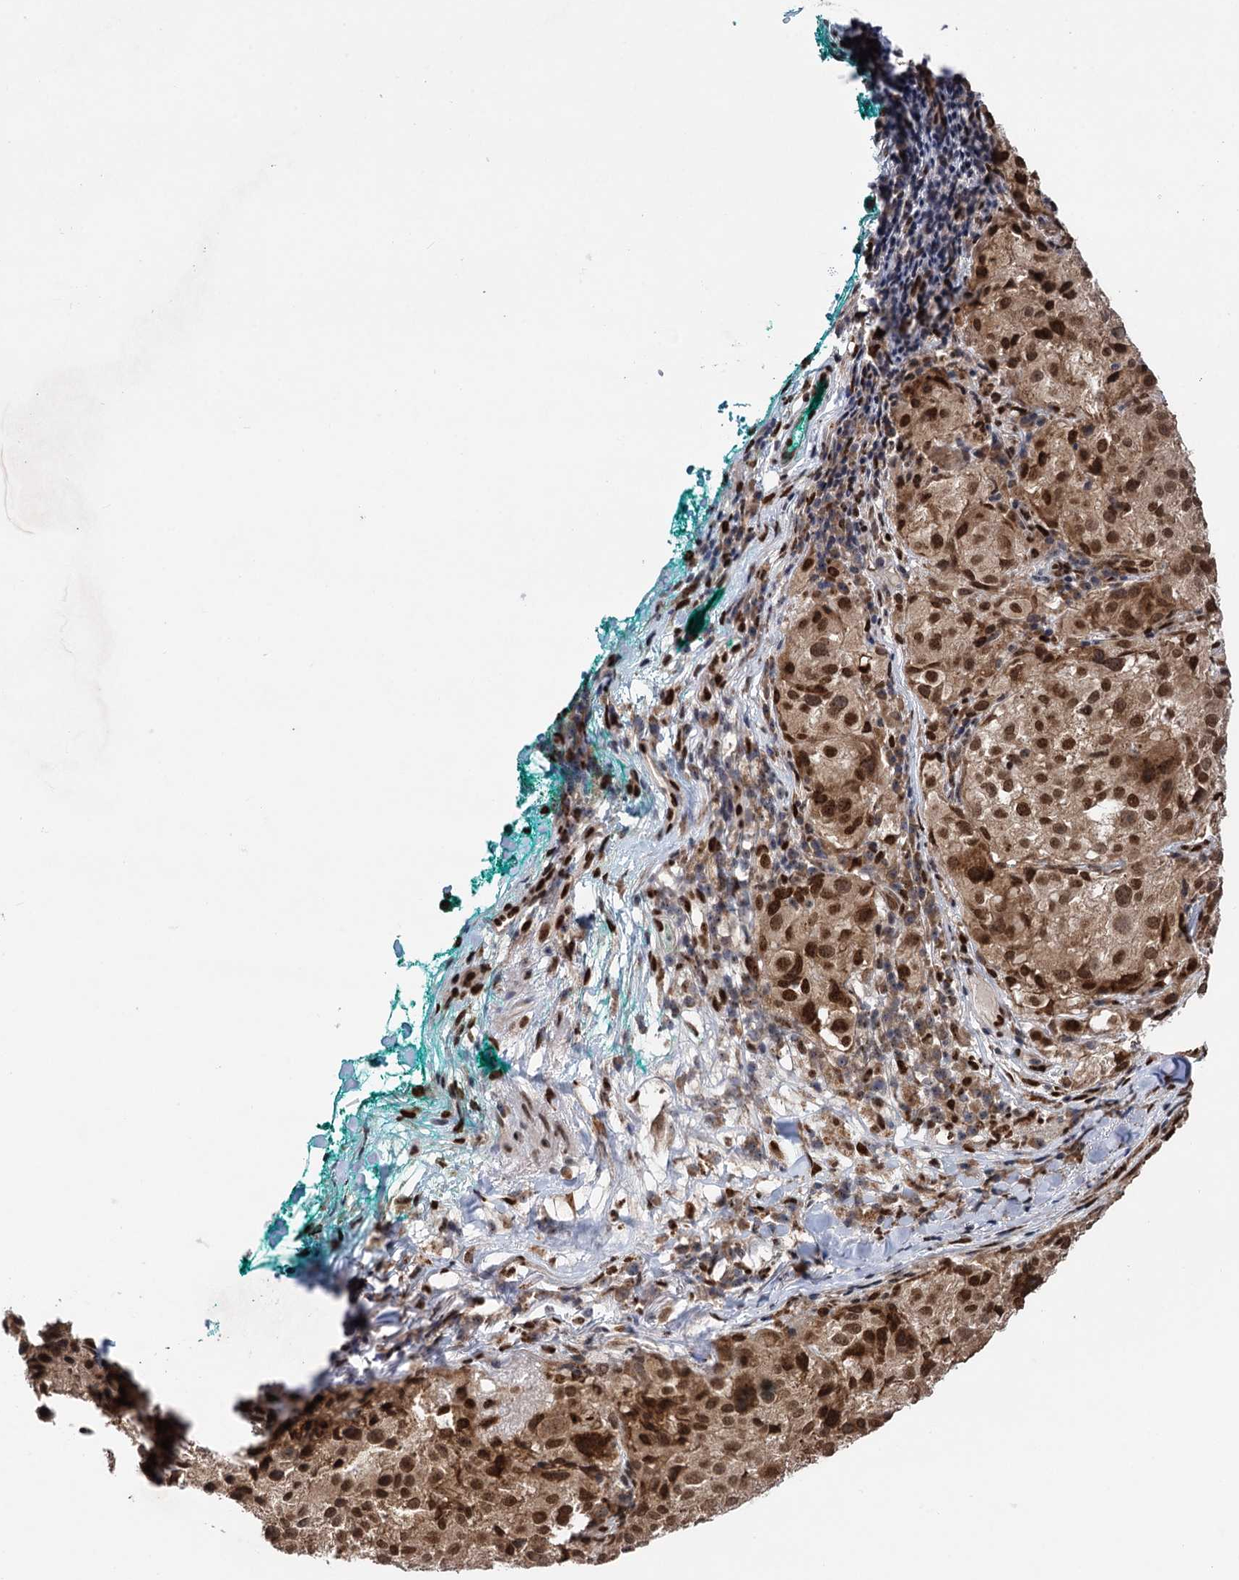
{"staining": {"intensity": "moderate", "quantity": ">75%", "location": "cytoplasmic/membranous,nuclear"}, "tissue": "melanoma", "cell_type": "Tumor cells", "image_type": "cancer", "snomed": [{"axis": "morphology", "description": "Necrosis, NOS"}, {"axis": "morphology", "description": "Malignant melanoma, NOS"}, {"axis": "topography", "description": "Skin"}], "caption": "Protein staining exhibits moderate cytoplasmic/membranous and nuclear expression in about >75% of tumor cells in melanoma.", "gene": "MESD", "patient": {"sex": "female", "age": 87}}